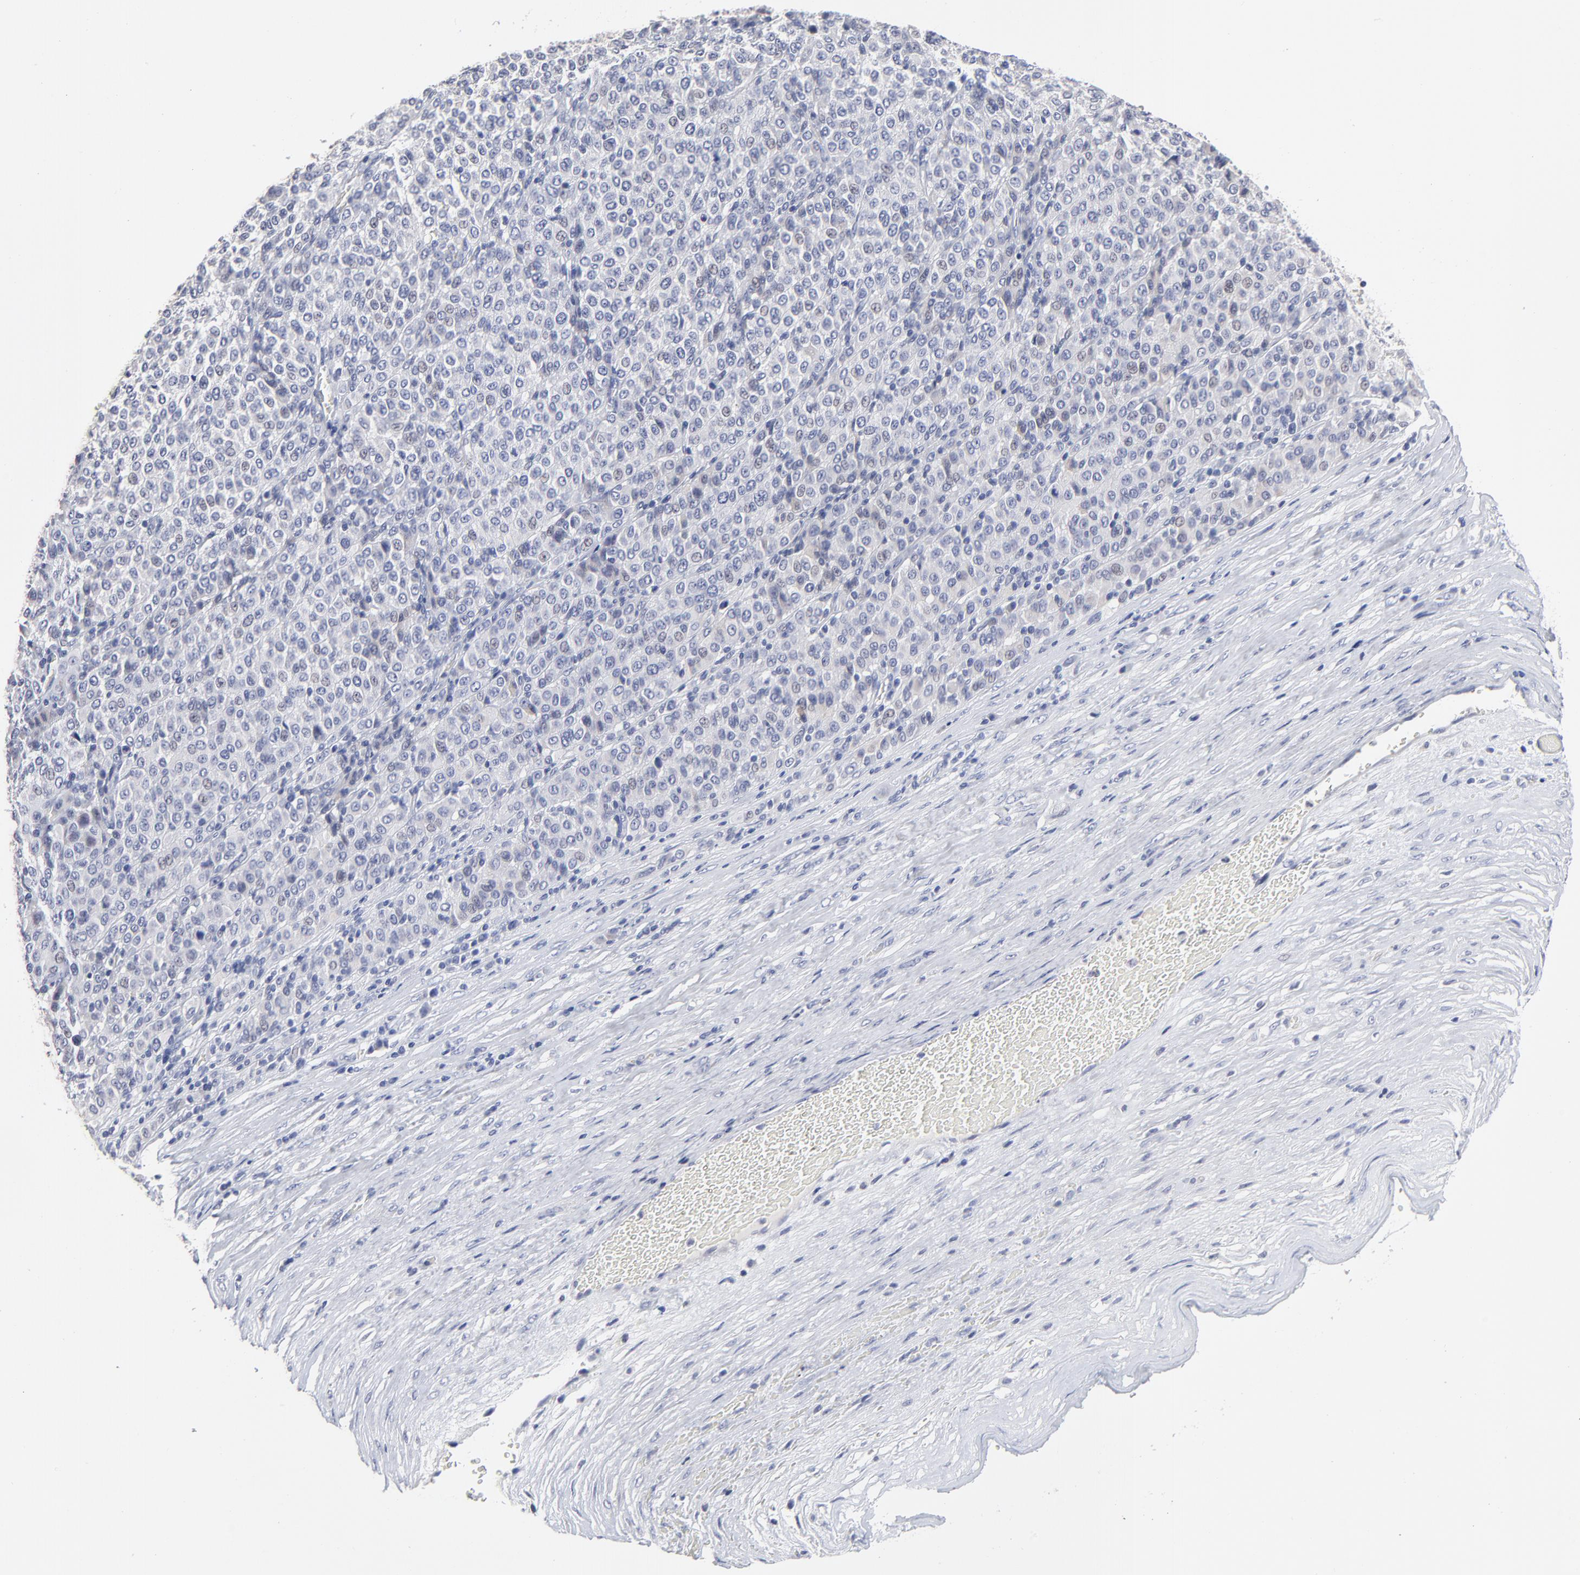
{"staining": {"intensity": "negative", "quantity": "none", "location": "none"}, "tissue": "melanoma", "cell_type": "Tumor cells", "image_type": "cancer", "snomed": [{"axis": "morphology", "description": "Malignant melanoma, Metastatic site"}, {"axis": "topography", "description": "Pancreas"}], "caption": "High power microscopy micrograph of an immunohistochemistry (IHC) image of malignant melanoma (metastatic site), revealing no significant positivity in tumor cells. (Brightfield microscopy of DAB (3,3'-diaminobenzidine) immunohistochemistry (IHC) at high magnification).", "gene": "CXADR", "patient": {"sex": "female", "age": 30}}